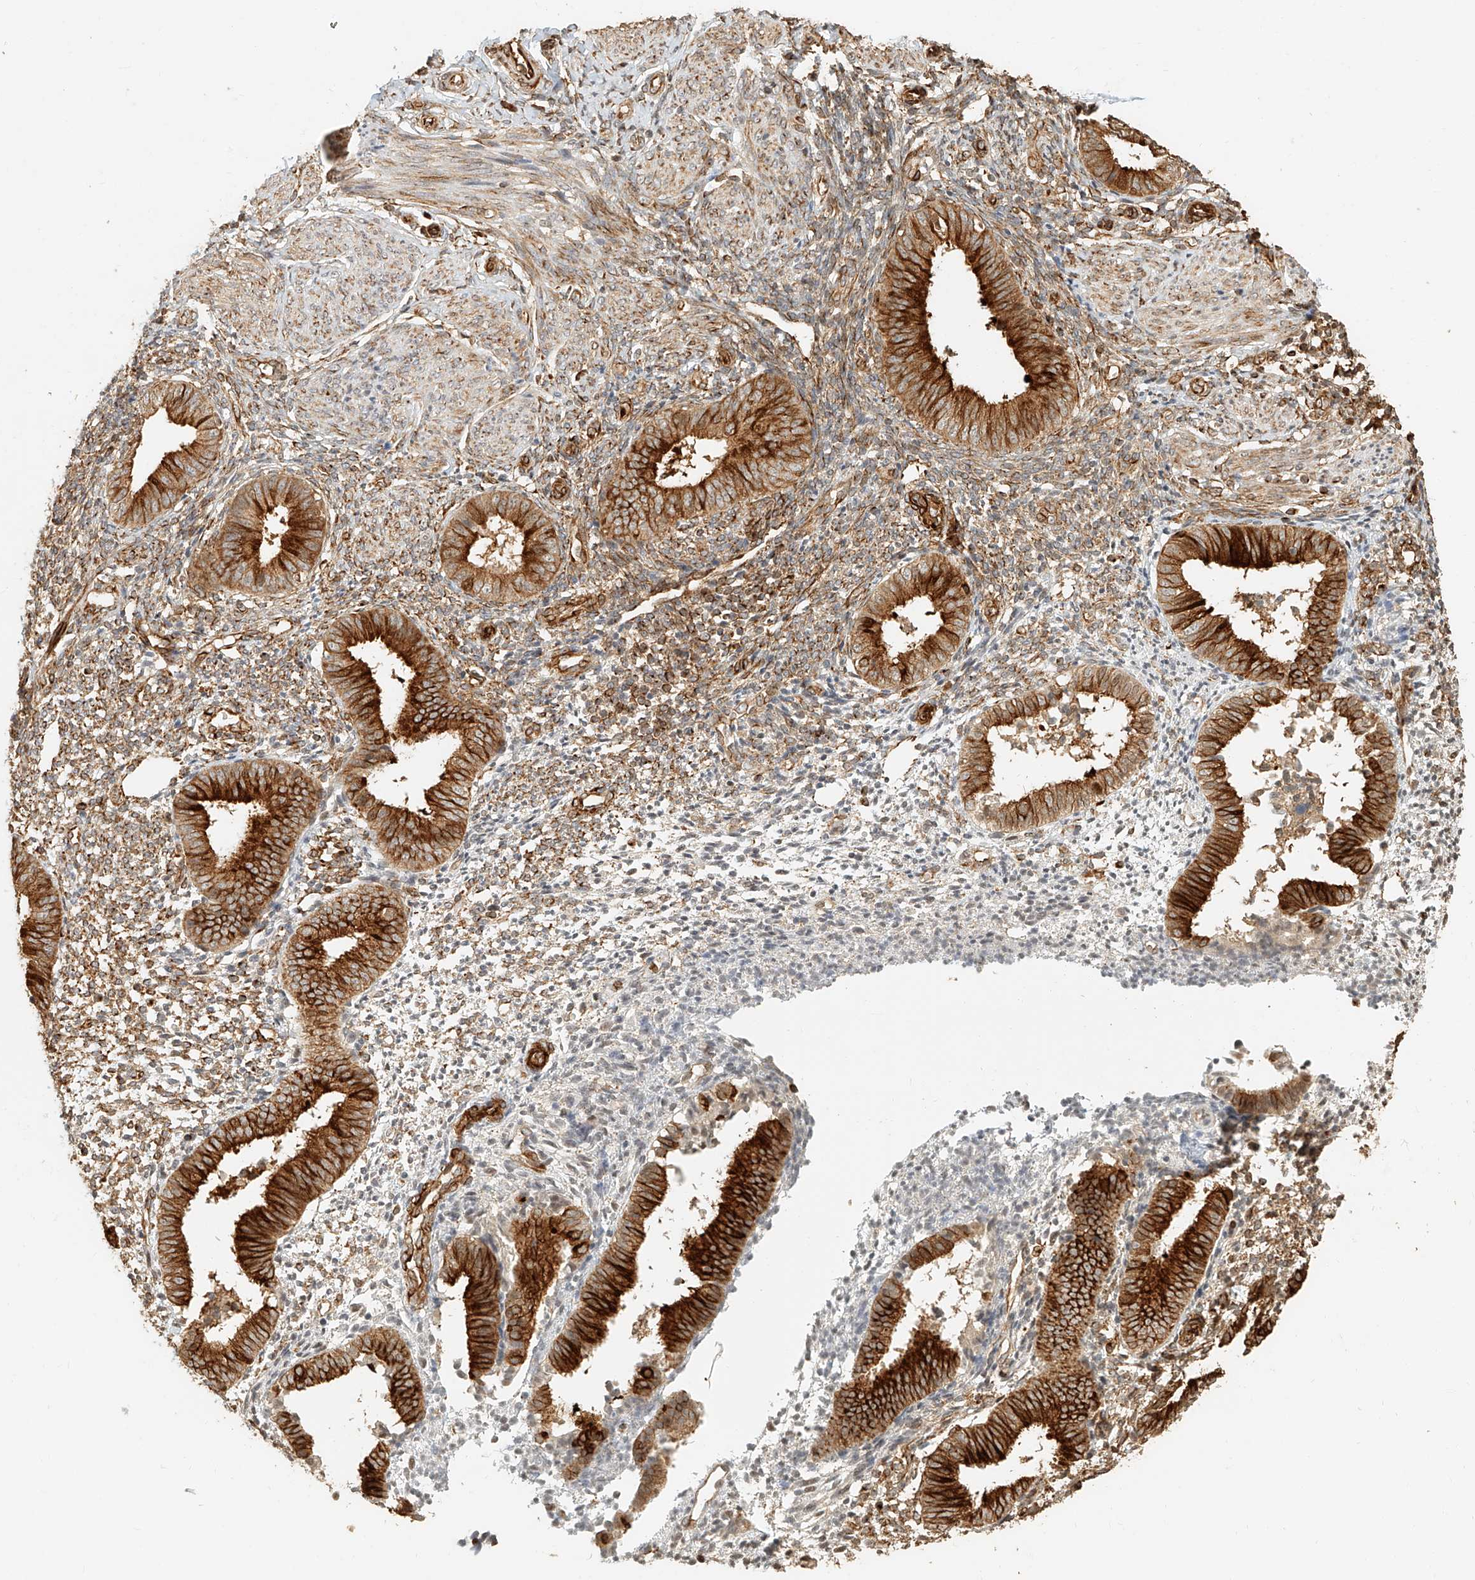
{"staining": {"intensity": "moderate", "quantity": "25%-75%", "location": "cytoplasmic/membranous"}, "tissue": "endometrium", "cell_type": "Cells in endometrial stroma", "image_type": "normal", "snomed": [{"axis": "morphology", "description": "Normal tissue, NOS"}, {"axis": "topography", "description": "Uterus"}, {"axis": "topography", "description": "Endometrium"}], "caption": "IHC micrograph of unremarkable endometrium stained for a protein (brown), which demonstrates medium levels of moderate cytoplasmic/membranous expression in about 25%-75% of cells in endometrial stroma.", "gene": "NAP1L1", "patient": {"sex": "female", "age": 48}}